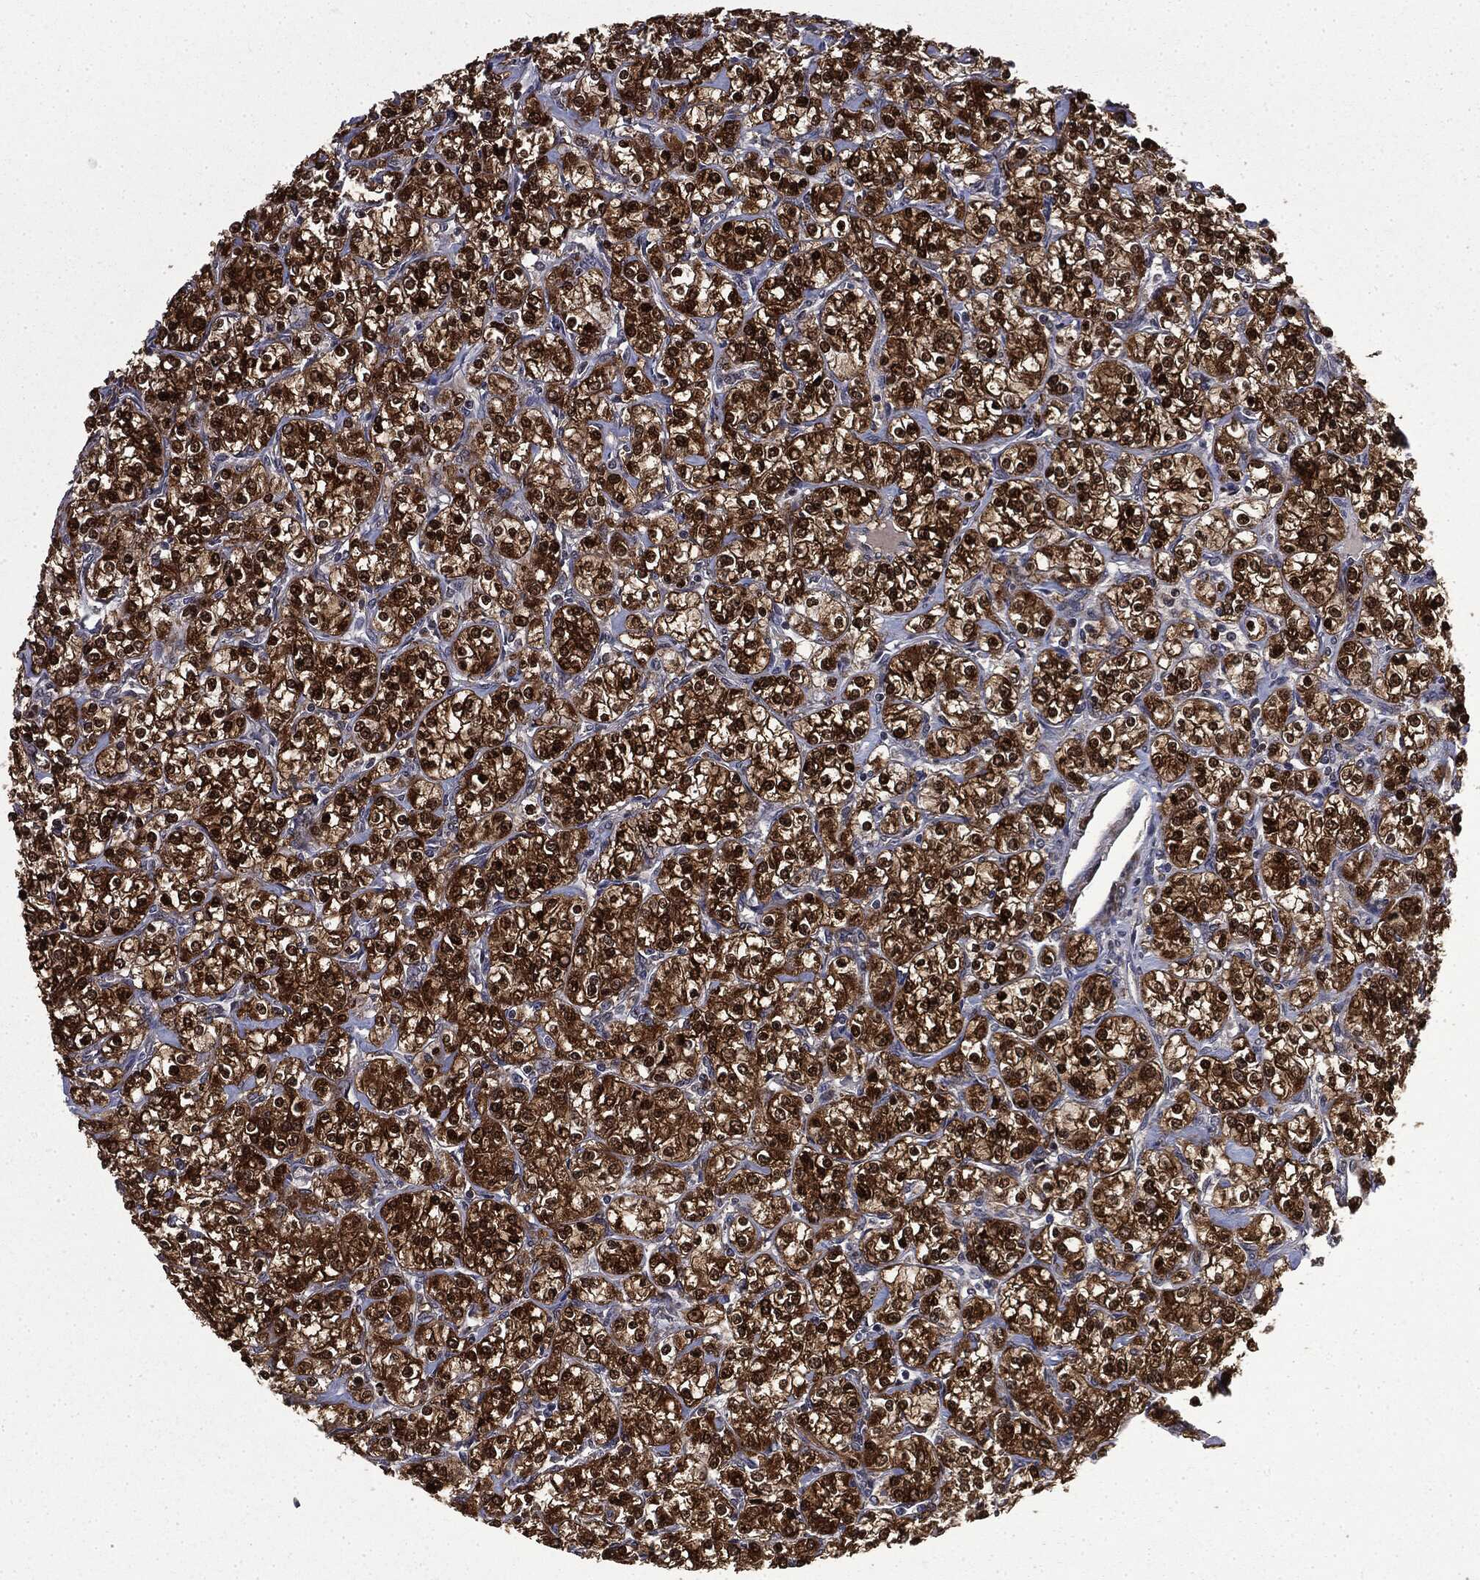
{"staining": {"intensity": "strong", "quantity": ">75%", "location": "cytoplasmic/membranous,nuclear"}, "tissue": "renal cancer", "cell_type": "Tumor cells", "image_type": "cancer", "snomed": [{"axis": "morphology", "description": "Adenocarcinoma, NOS"}, {"axis": "topography", "description": "Kidney"}], "caption": "This photomicrograph reveals renal adenocarcinoma stained with IHC to label a protein in brown. The cytoplasmic/membranous and nuclear of tumor cells show strong positivity for the protein. Nuclei are counter-stained blue.", "gene": "GPI", "patient": {"sex": "male", "age": 77}}